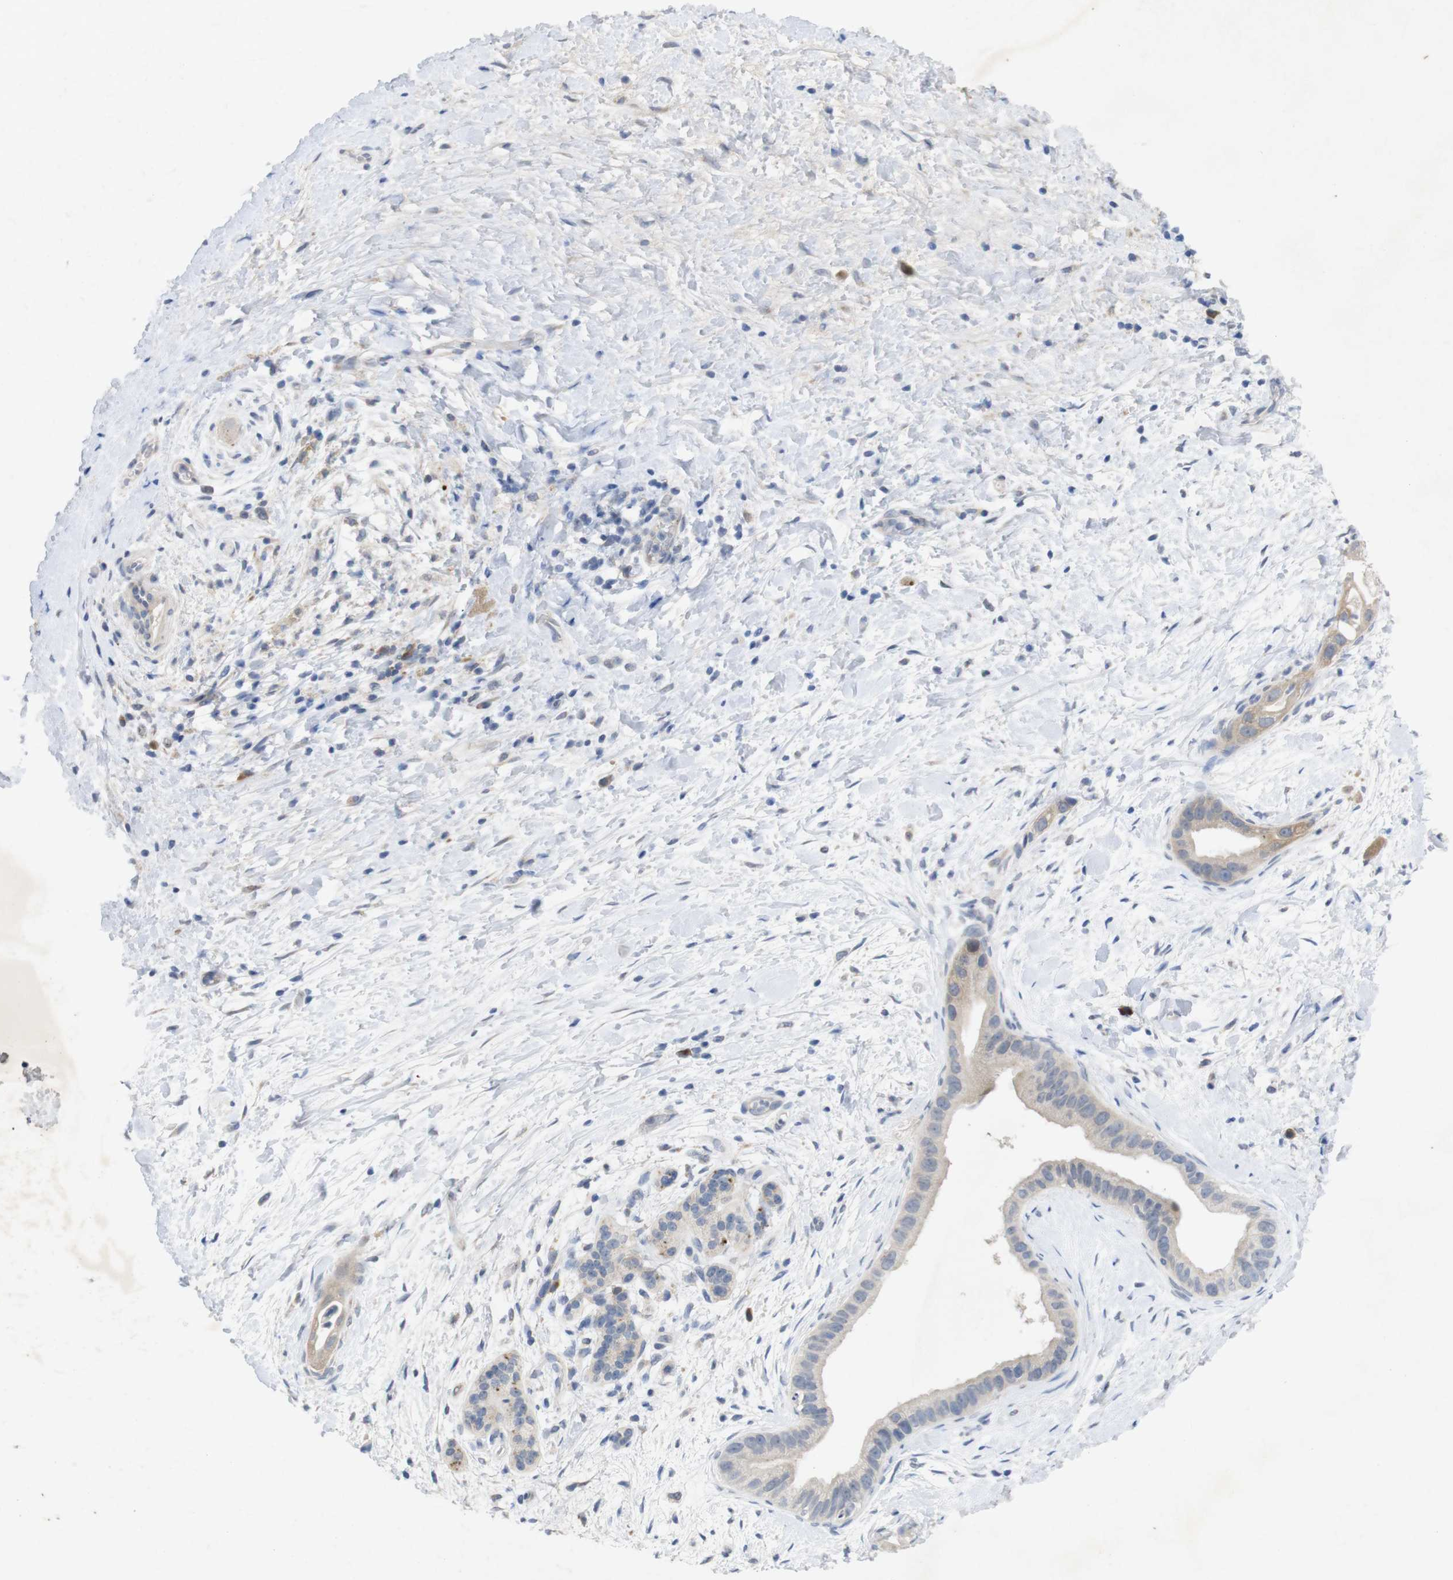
{"staining": {"intensity": "weak", "quantity": "25%-75%", "location": "cytoplasmic/membranous"}, "tissue": "pancreatic cancer", "cell_type": "Tumor cells", "image_type": "cancer", "snomed": [{"axis": "morphology", "description": "Adenocarcinoma, NOS"}, {"axis": "topography", "description": "Pancreas"}], "caption": "Tumor cells display low levels of weak cytoplasmic/membranous staining in about 25%-75% of cells in human pancreatic cancer.", "gene": "BCAR3", "patient": {"sex": "male", "age": 55}}